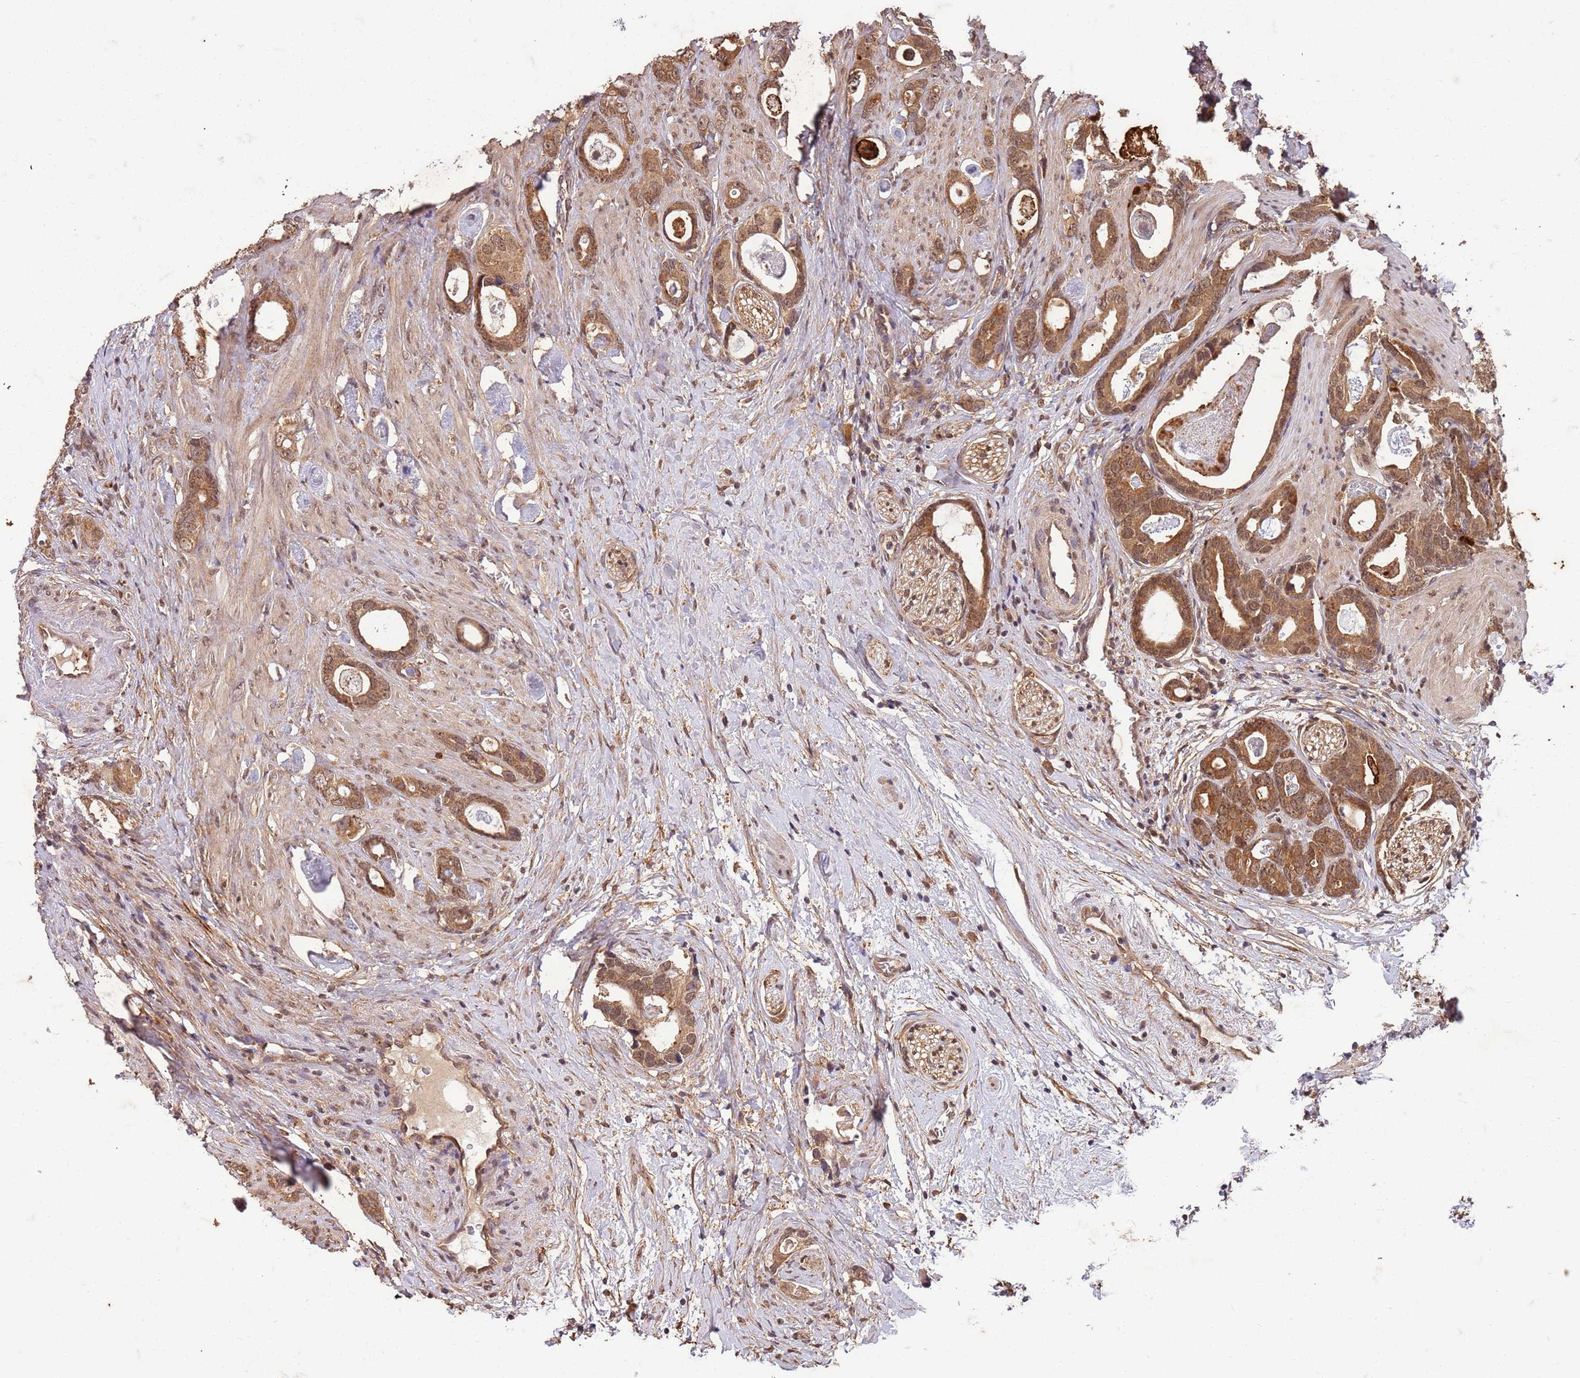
{"staining": {"intensity": "moderate", "quantity": ">75%", "location": "cytoplasmic/membranous,nuclear"}, "tissue": "prostate cancer", "cell_type": "Tumor cells", "image_type": "cancer", "snomed": [{"axis": "morphology", "description": "Adenocarcinoma, Low grade"}, {"axis": "topography", "description": "Prostate"}], "caption": "Protein analysis of prostate cancer tissue displays moderate cytoplasmic/membranous and nuclear expression in approximately >75% of tumor cells.", "gene": "UBE3A", "patient": {"sex": "male", "age": 63}}